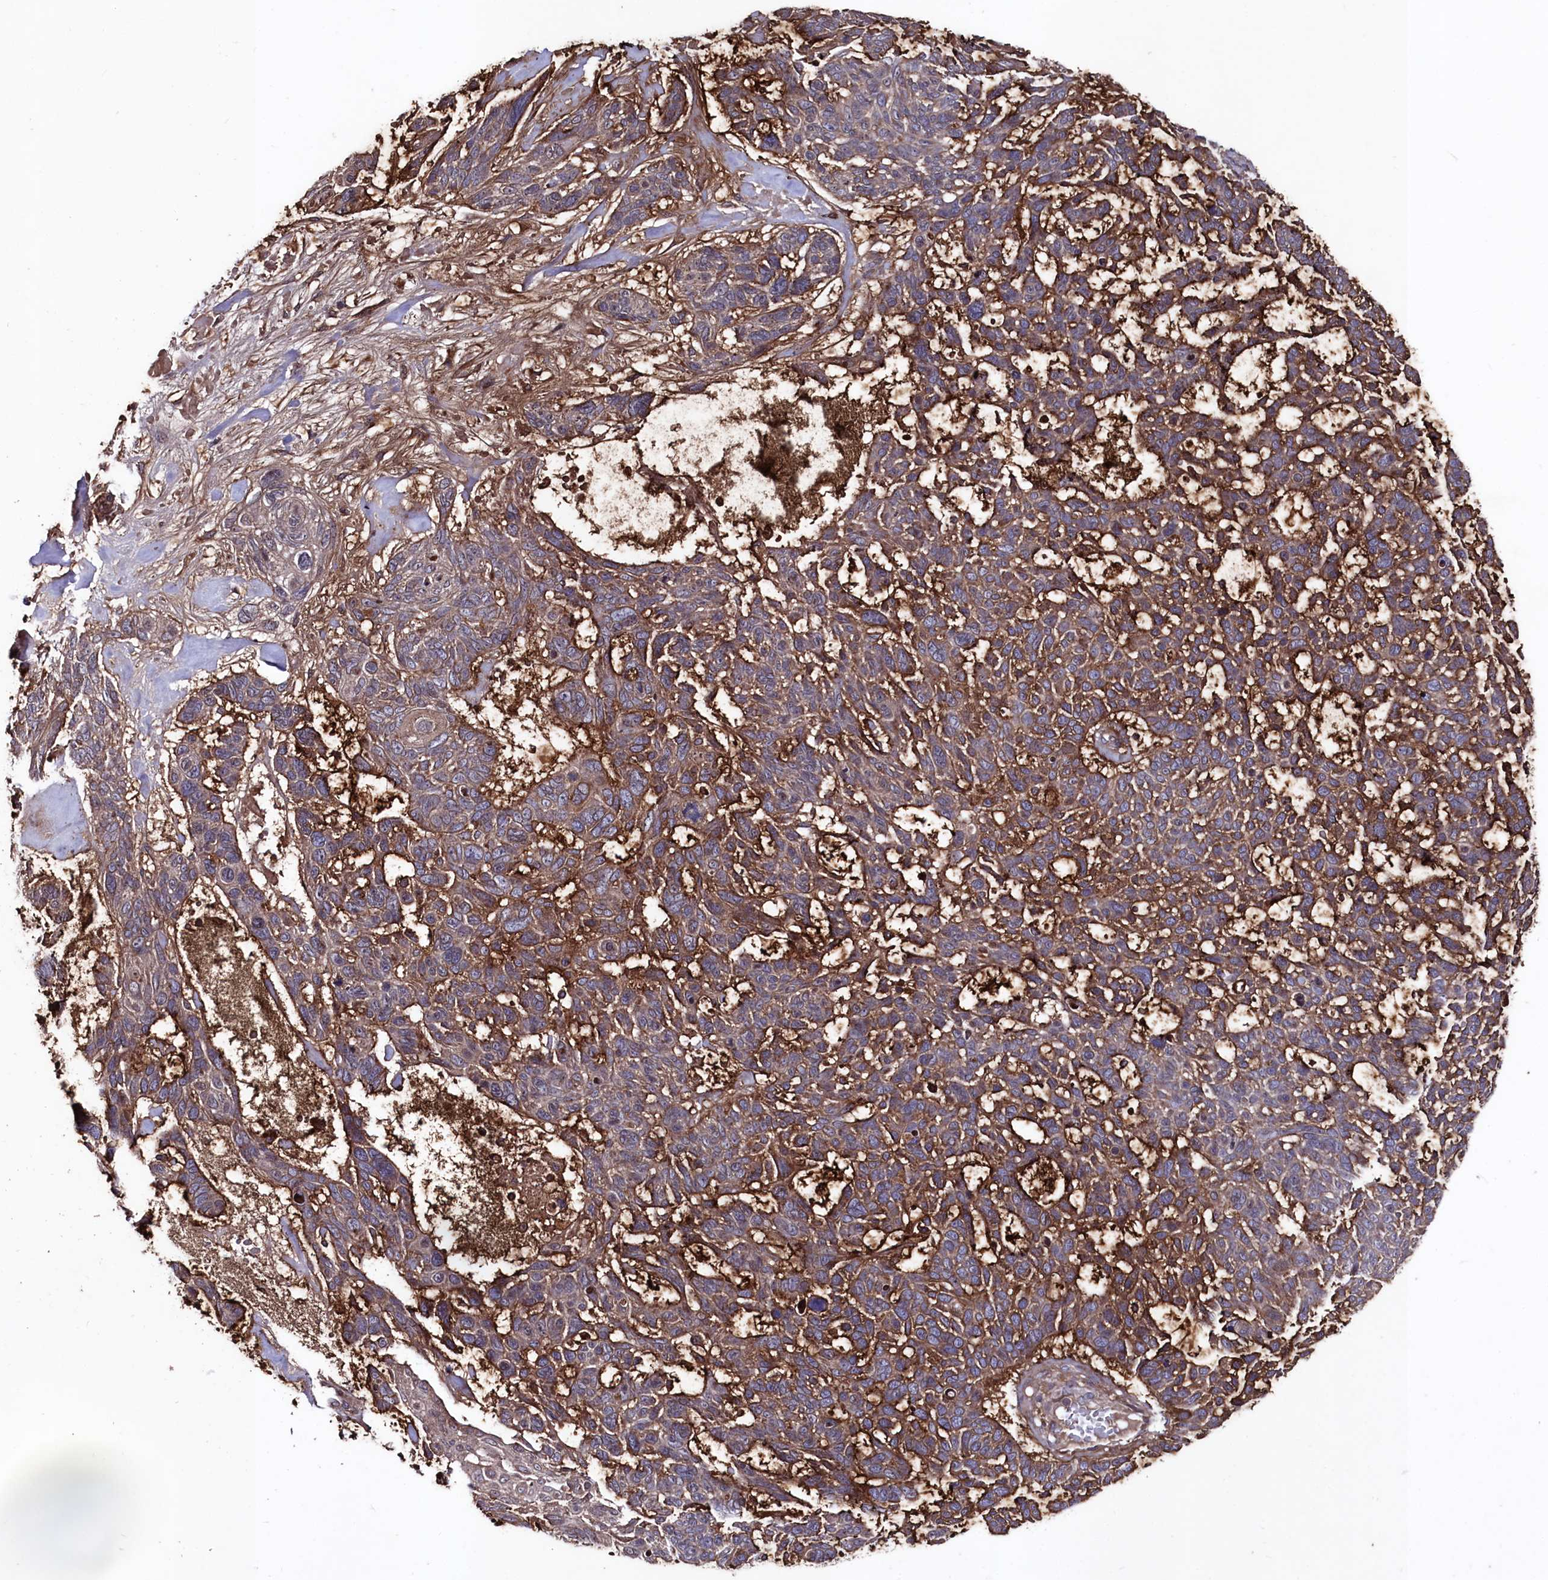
{"staining": {"intensity": "moderate", "quantity": ">75%", "location": "cytoplasmic/membranous"}, "tissue": "skin cancer", "cell_type": "Tumor cells", "image_type": "cancer", "snomed": [{"axis": "morphology", "description": "Basal cell carcinoma"}, {"axis": "topography", "description": "Skin"}], "caption": "Approximately >75% of tumor cells in skin basal cell carcinoma reveal moderate cytoplasmic/membranous protein positivity as visualized by brown immunohistochemical staining.", "gene": "MYO1H", "patient": {"sex": "male", "age": 88}}